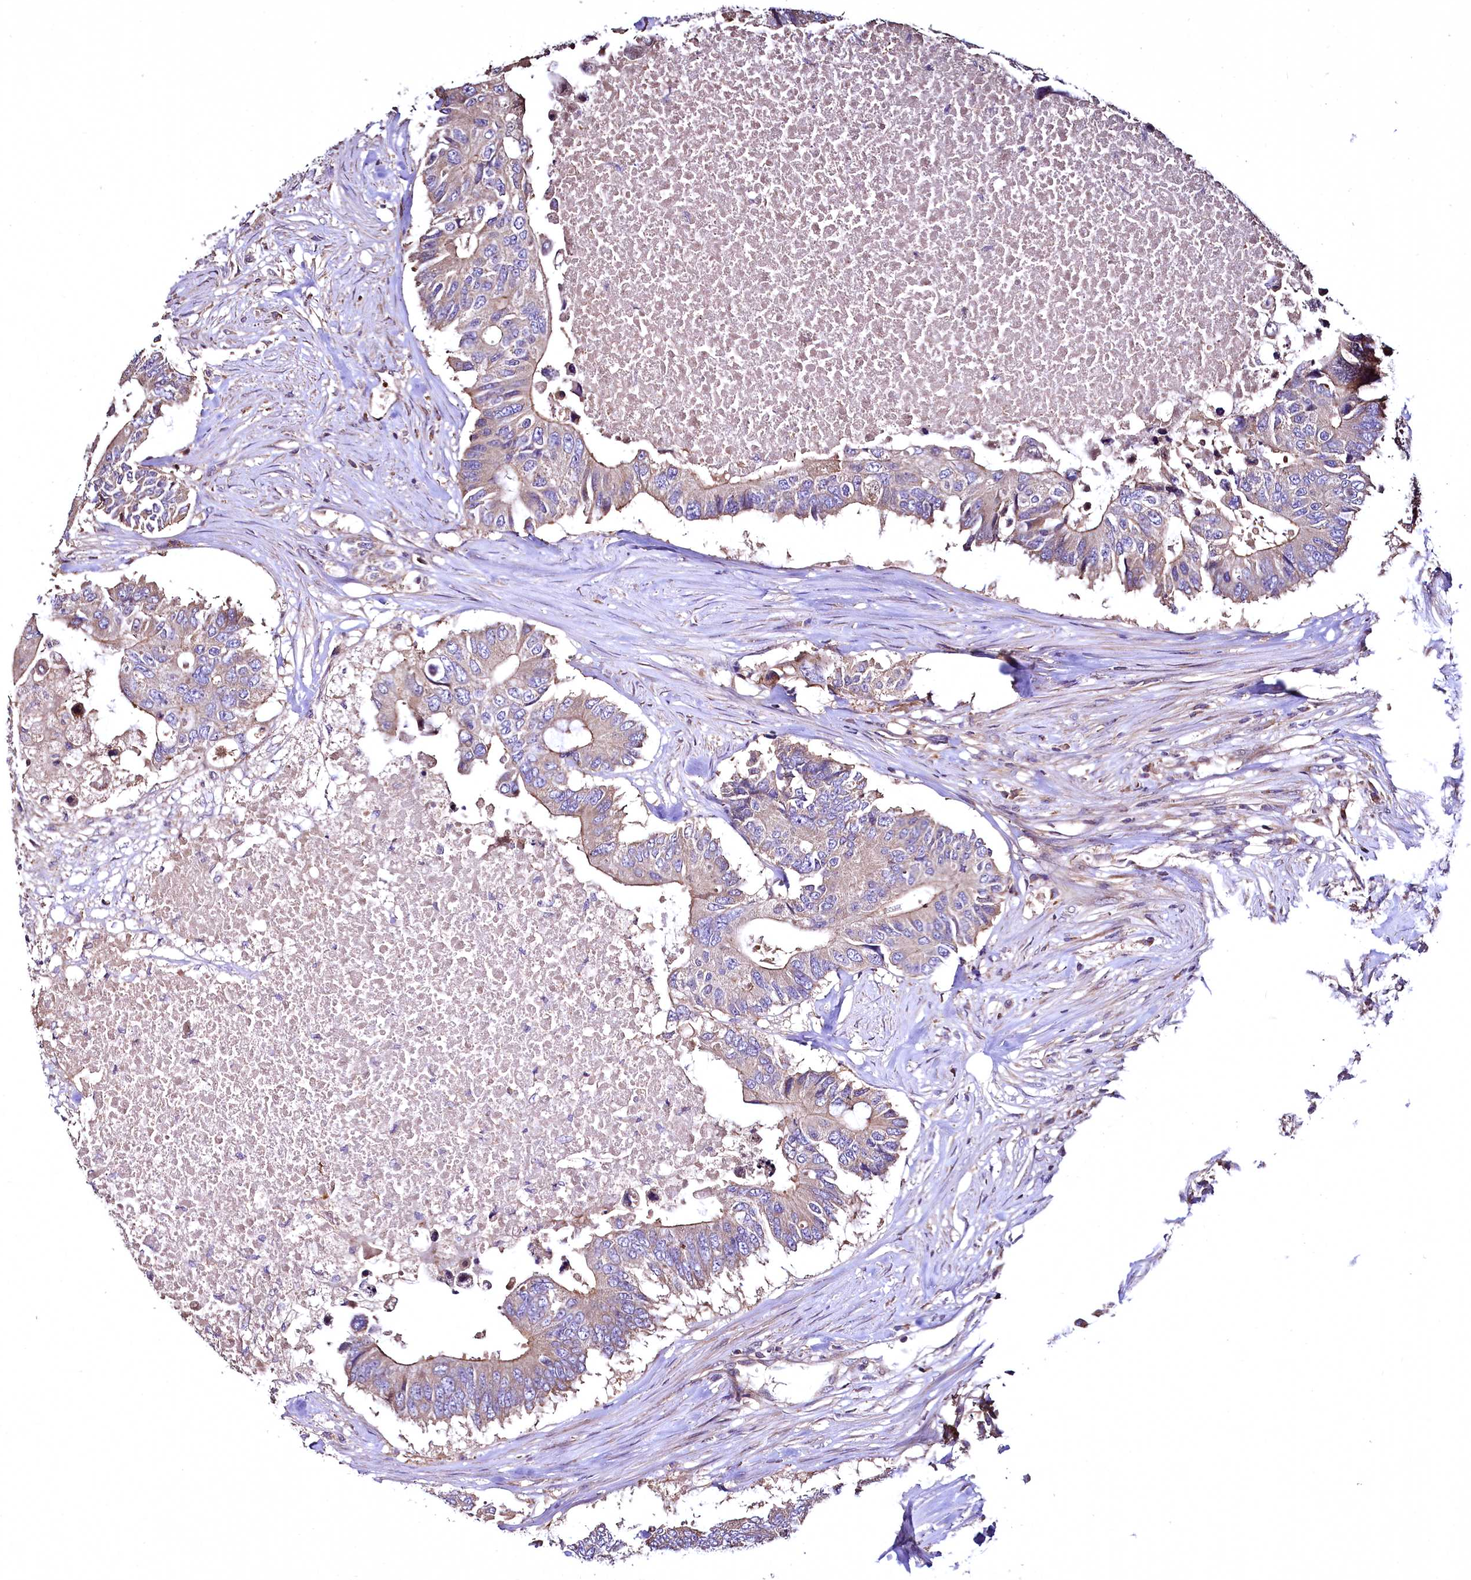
{"staining": {"intensity": "moderate", "quantity": ">75%", "location": "cytoplasmic/membranous"}, "tissue": "colorectal cancer", "cell_type": "Tumor cells", "image_type": "cancer", "snomed": [{"axis": "morphology", "description": "Adenocarcinoma, NOS"}, {"axis": "topography", "description": "Colon"}], "caption": "A high-resolution image shows immunohistochemistry staining of adenocarcinoma (colorectal), which demonstrates moderate cytoplasmic/membranous staining in about >75% of tumor cells. The staining is performed using DAB (3,3'-diaminobenzidine) brown chromogen to label protein expression. The nuclei are counter-stained blue using hematoxylin.", "gene": "TBCEL", "patient": {"sex": "male", "age": 71}}